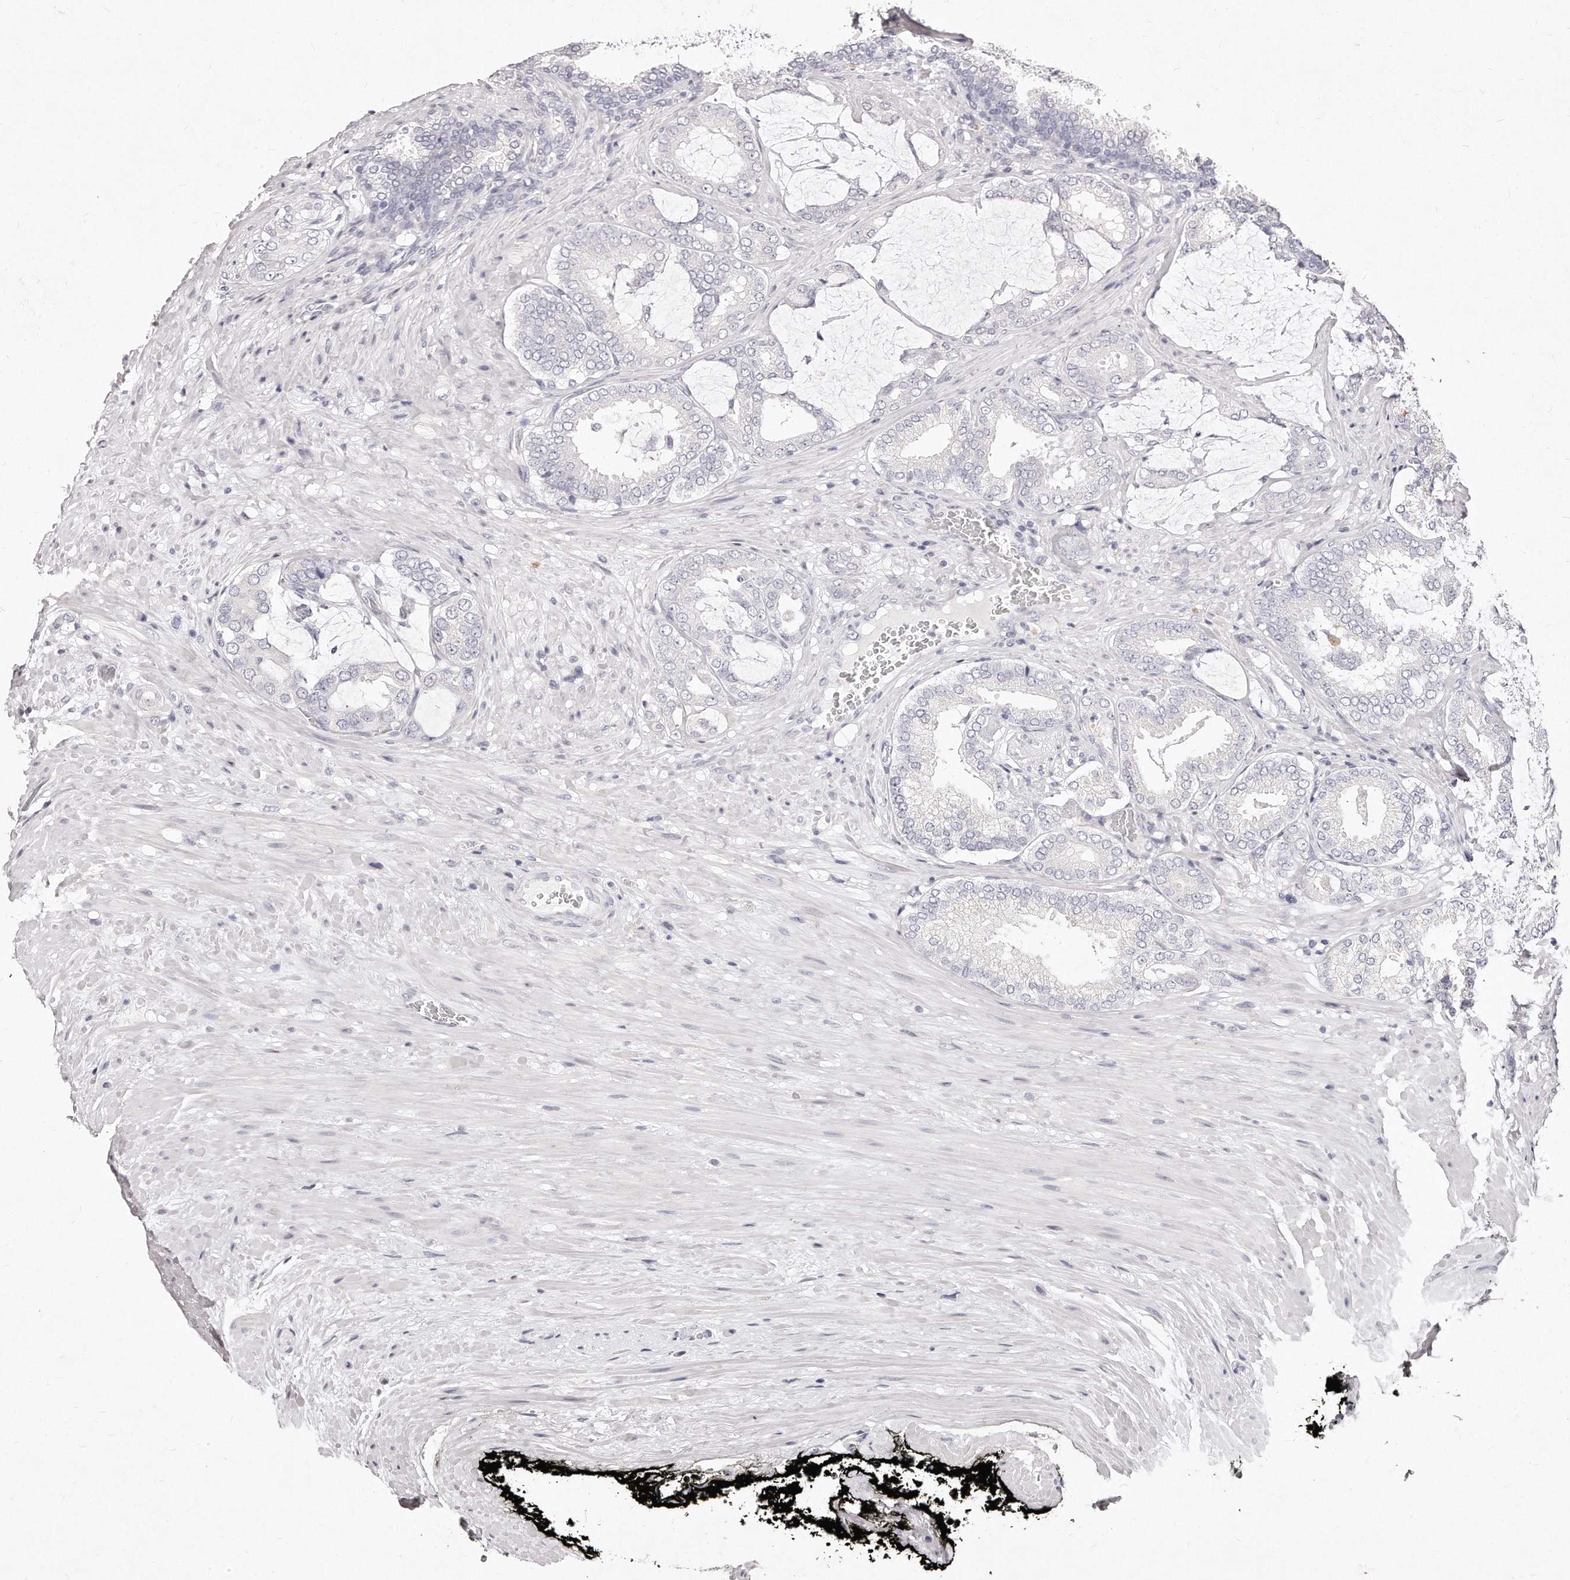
{"staining": {"intensity": "negative", "quantity": "none", "location": "none"}, "tissue": "prostate cancer", "cell_type": "Tumor cells", "image_type": "cancer", "snomed": [{"axis": "morphology", "description": "Adenocarcinoma, Low grade"}, {"axis": "topography", "description": "Prostate"}], "caption": "Immunohistochemistry (IHC) histopathology image of neoplastic tissue: human prostate adenocarcinoma (low-grade) stained with DAB (3,3'-diaminobenzidine) reveals no significant protein positivity in tumor cells.", "gene": "GDA", "patient": {"sex": "male", "age": 71}}